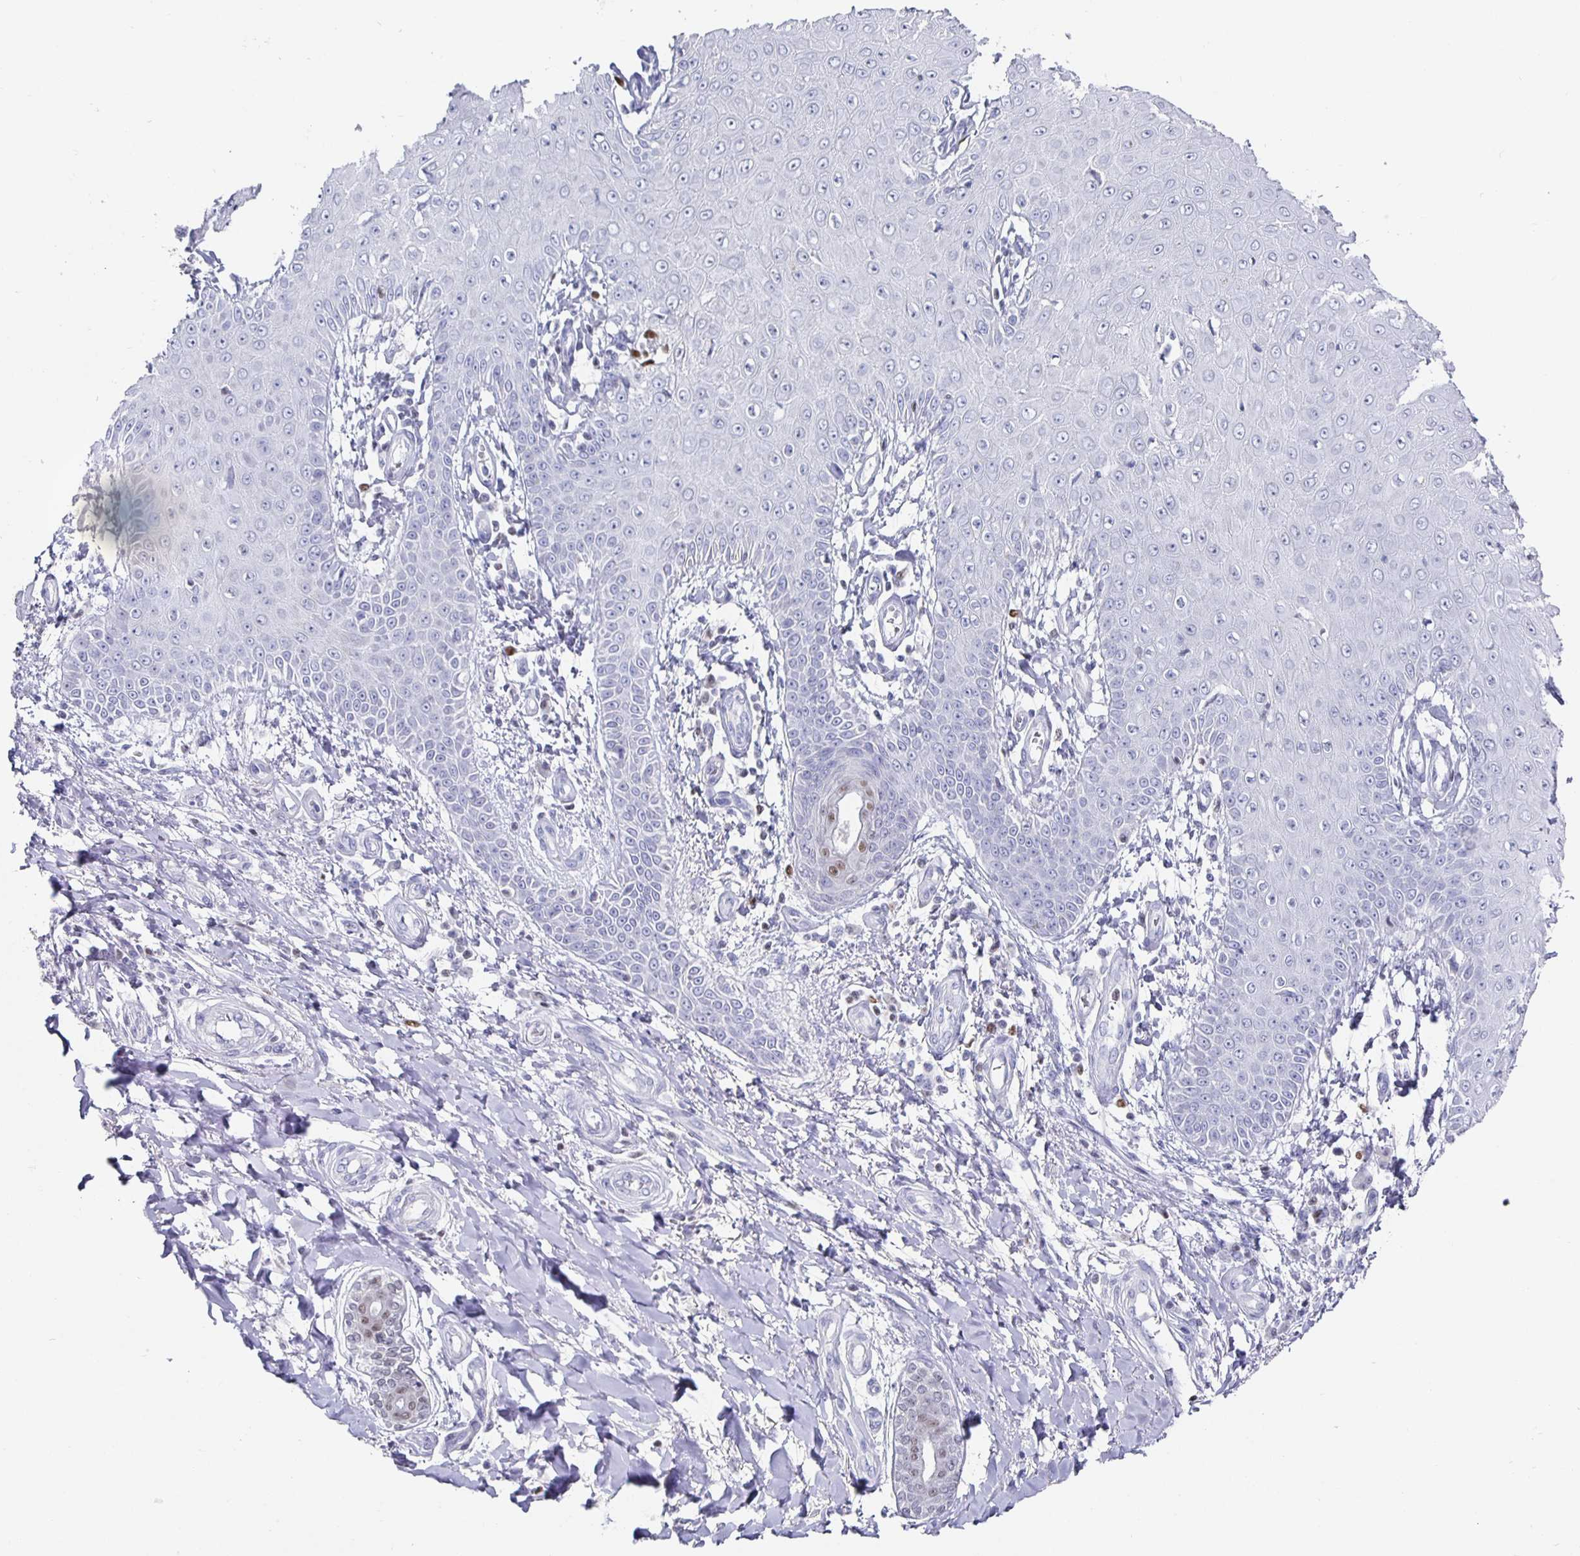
{"staining": {"intensity": "weak", "quantity": "<25%", "location": "nuclear"}, "tissue": "skin cancer", "cell_type": "Tumor cells", "image_type": "cancer", "snomed": [{"axis": "morphology", "description": "Squamous cell carcinoma, NOS"}, {"axis": "topography", "description": "Skin"}], "caption": "The IHC image has no significant staining in tumor cells of skin squamous cell carcinoma tissue.", "gene": "RUNX2", "patient": {"sex": "male", "age": 70}}